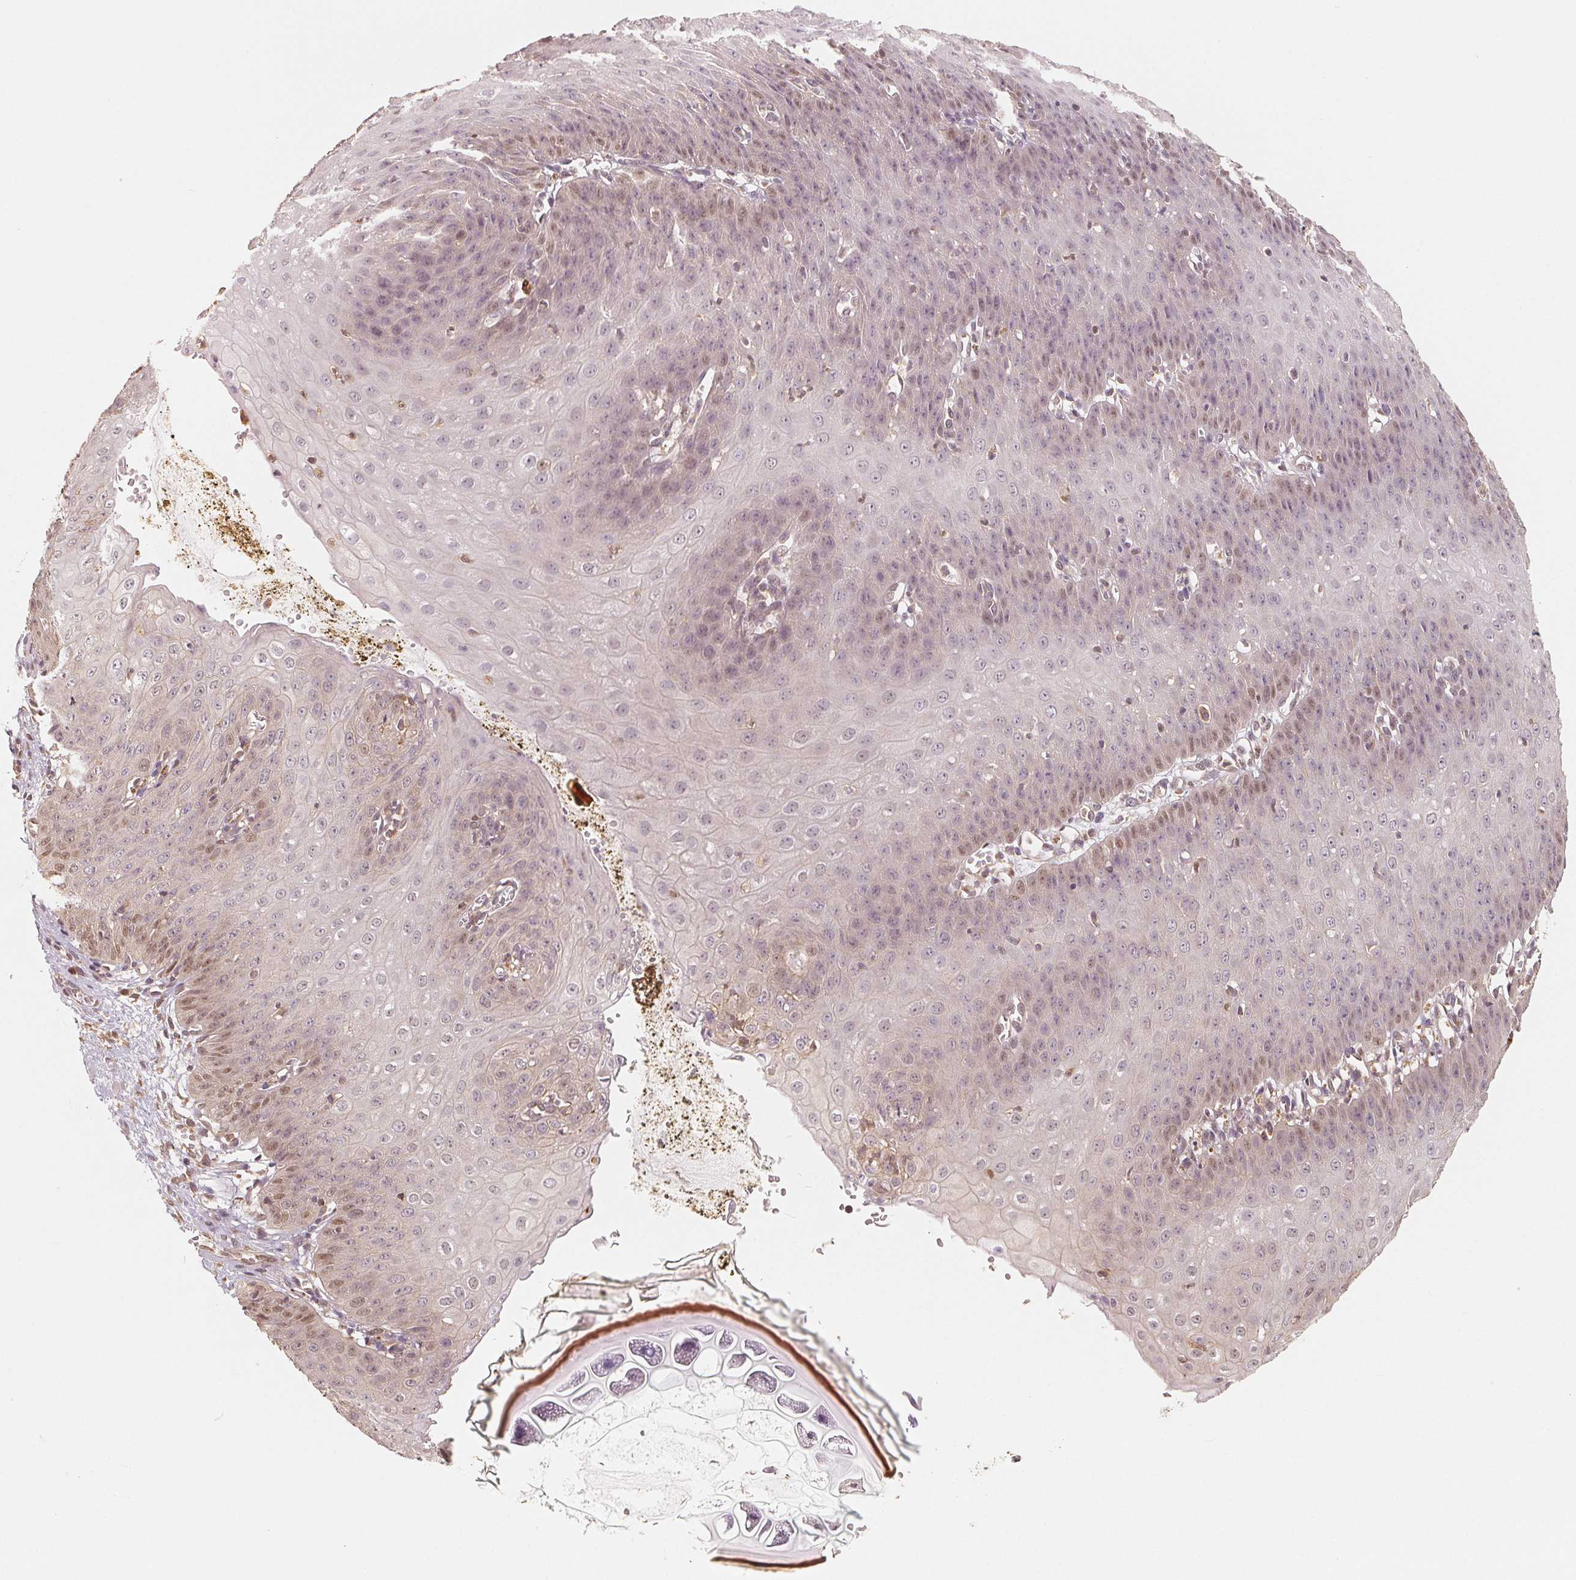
{"staining": {"intensity": "weak", "quantity": "25%-75%", "location": "nuclear"}, "tissue": "esophagus", "cell_type": "Squamous epithelial cells", "image_type": "normal", "snomed": [{"axis": "morphology", "description": "Normal tissue, NOS"}, {"axis": "topography", "description": "Esophagus"}], "caption": "A brown stain shows weak nuclear positivity of a protein in squamous epithelial cells of normal esophagus. (Brightfield microscopy of DAB IHC at high magnification).", "gene": "GUSB", "patient": {"sex": "male", "age": 71}}